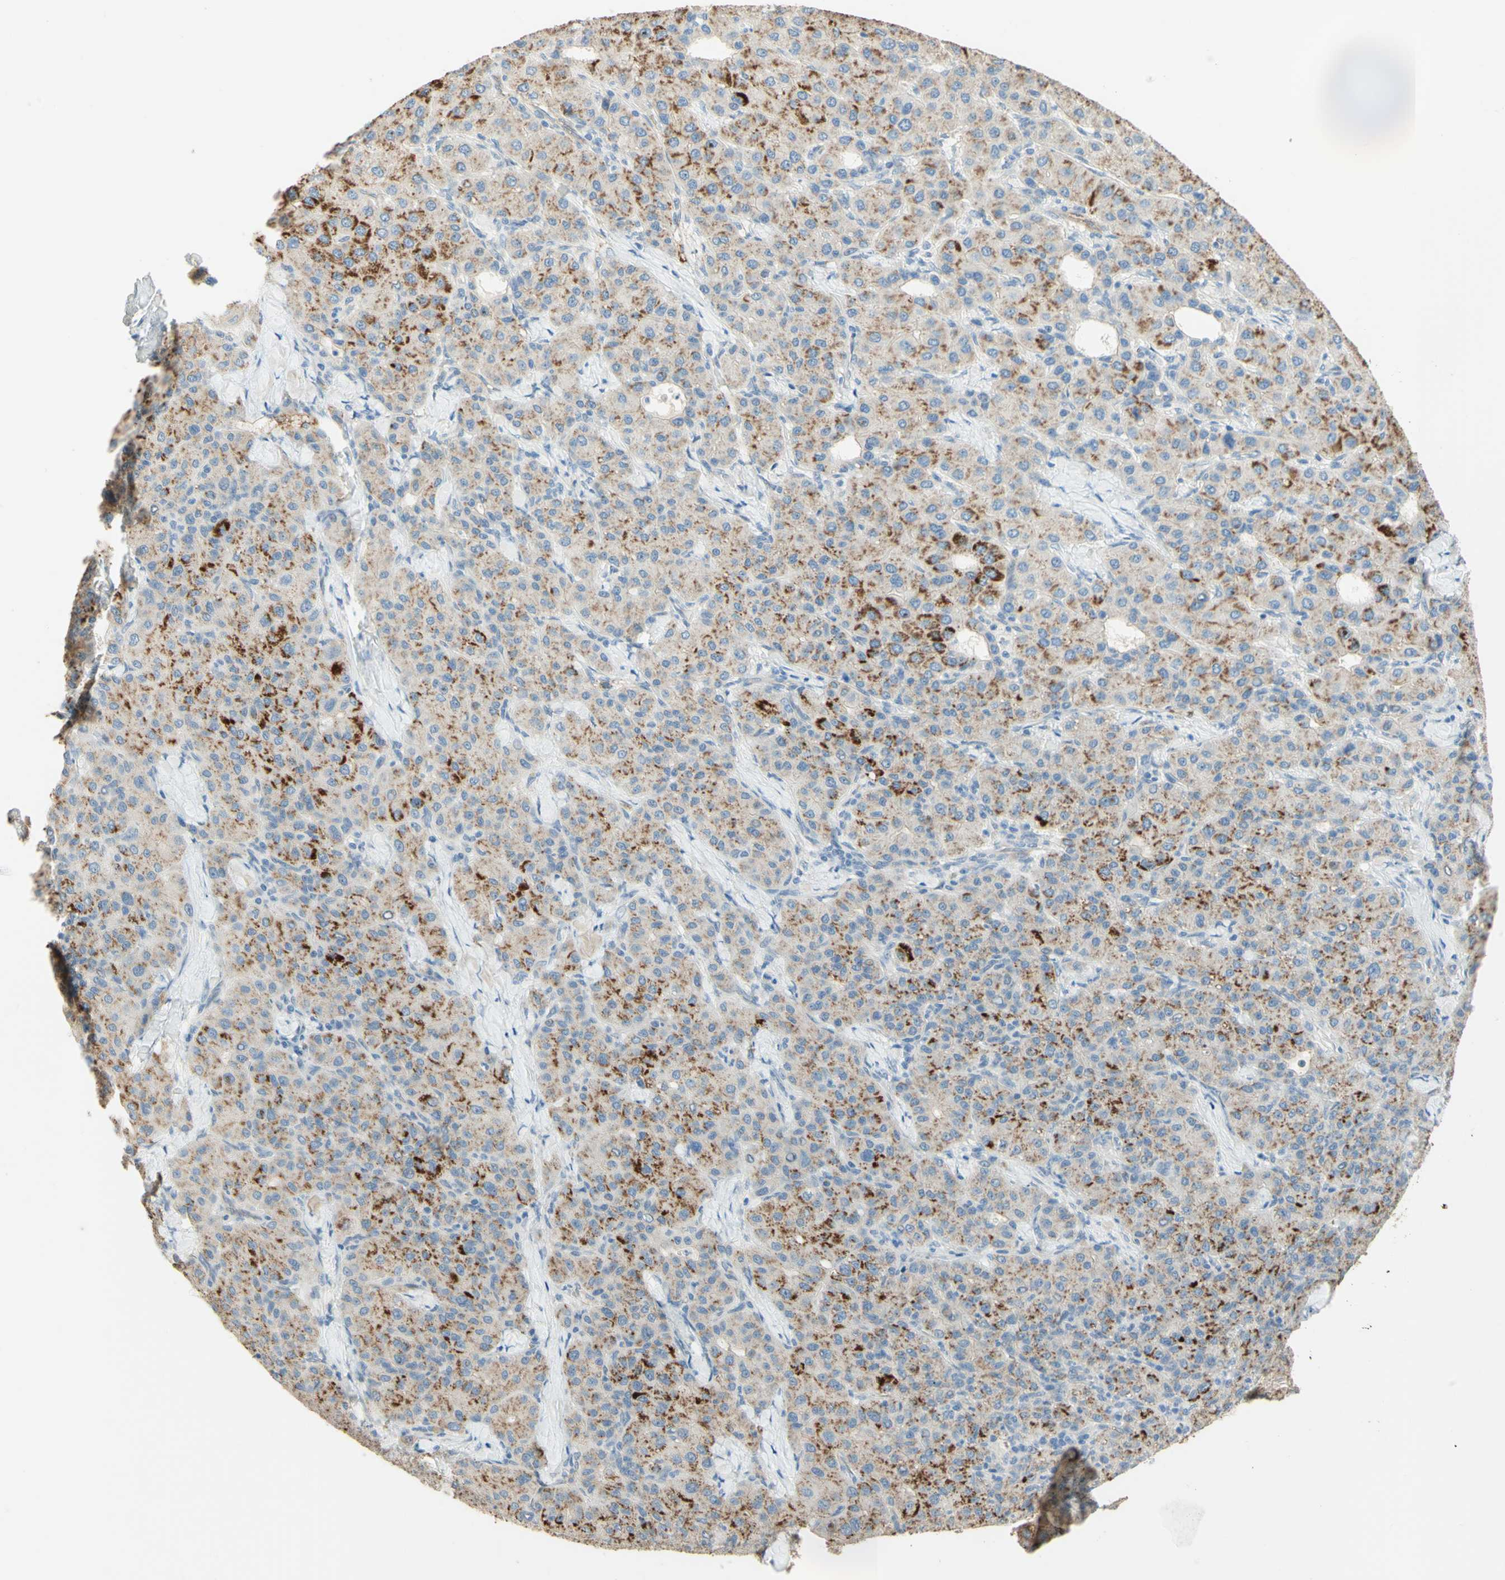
{"staining": {"intensity": "strong", "quantity": "25%-75%", "location": "cytoplasmic/membranous"}, "tissue": "liver cancer", "cell_type": "Tumor cells", "image_type": "cancer", "snomed": [{"axis": "morphology", "description": "Carcinoma, Hepatocellular, NOS"}, {"axis": "topography", "description": "Liver"}], "caption": "The image demonstrates staining of liver cancer (hepatocellular carcinoma), revealing strong cytoplasmic/membranous protein expression (brown color) within tumor cells. (DAB = brown stain, brightfield microscopy at high magnification).", "gene": "ANGPT2", "patient": {"sex": "male", "age": 65}}